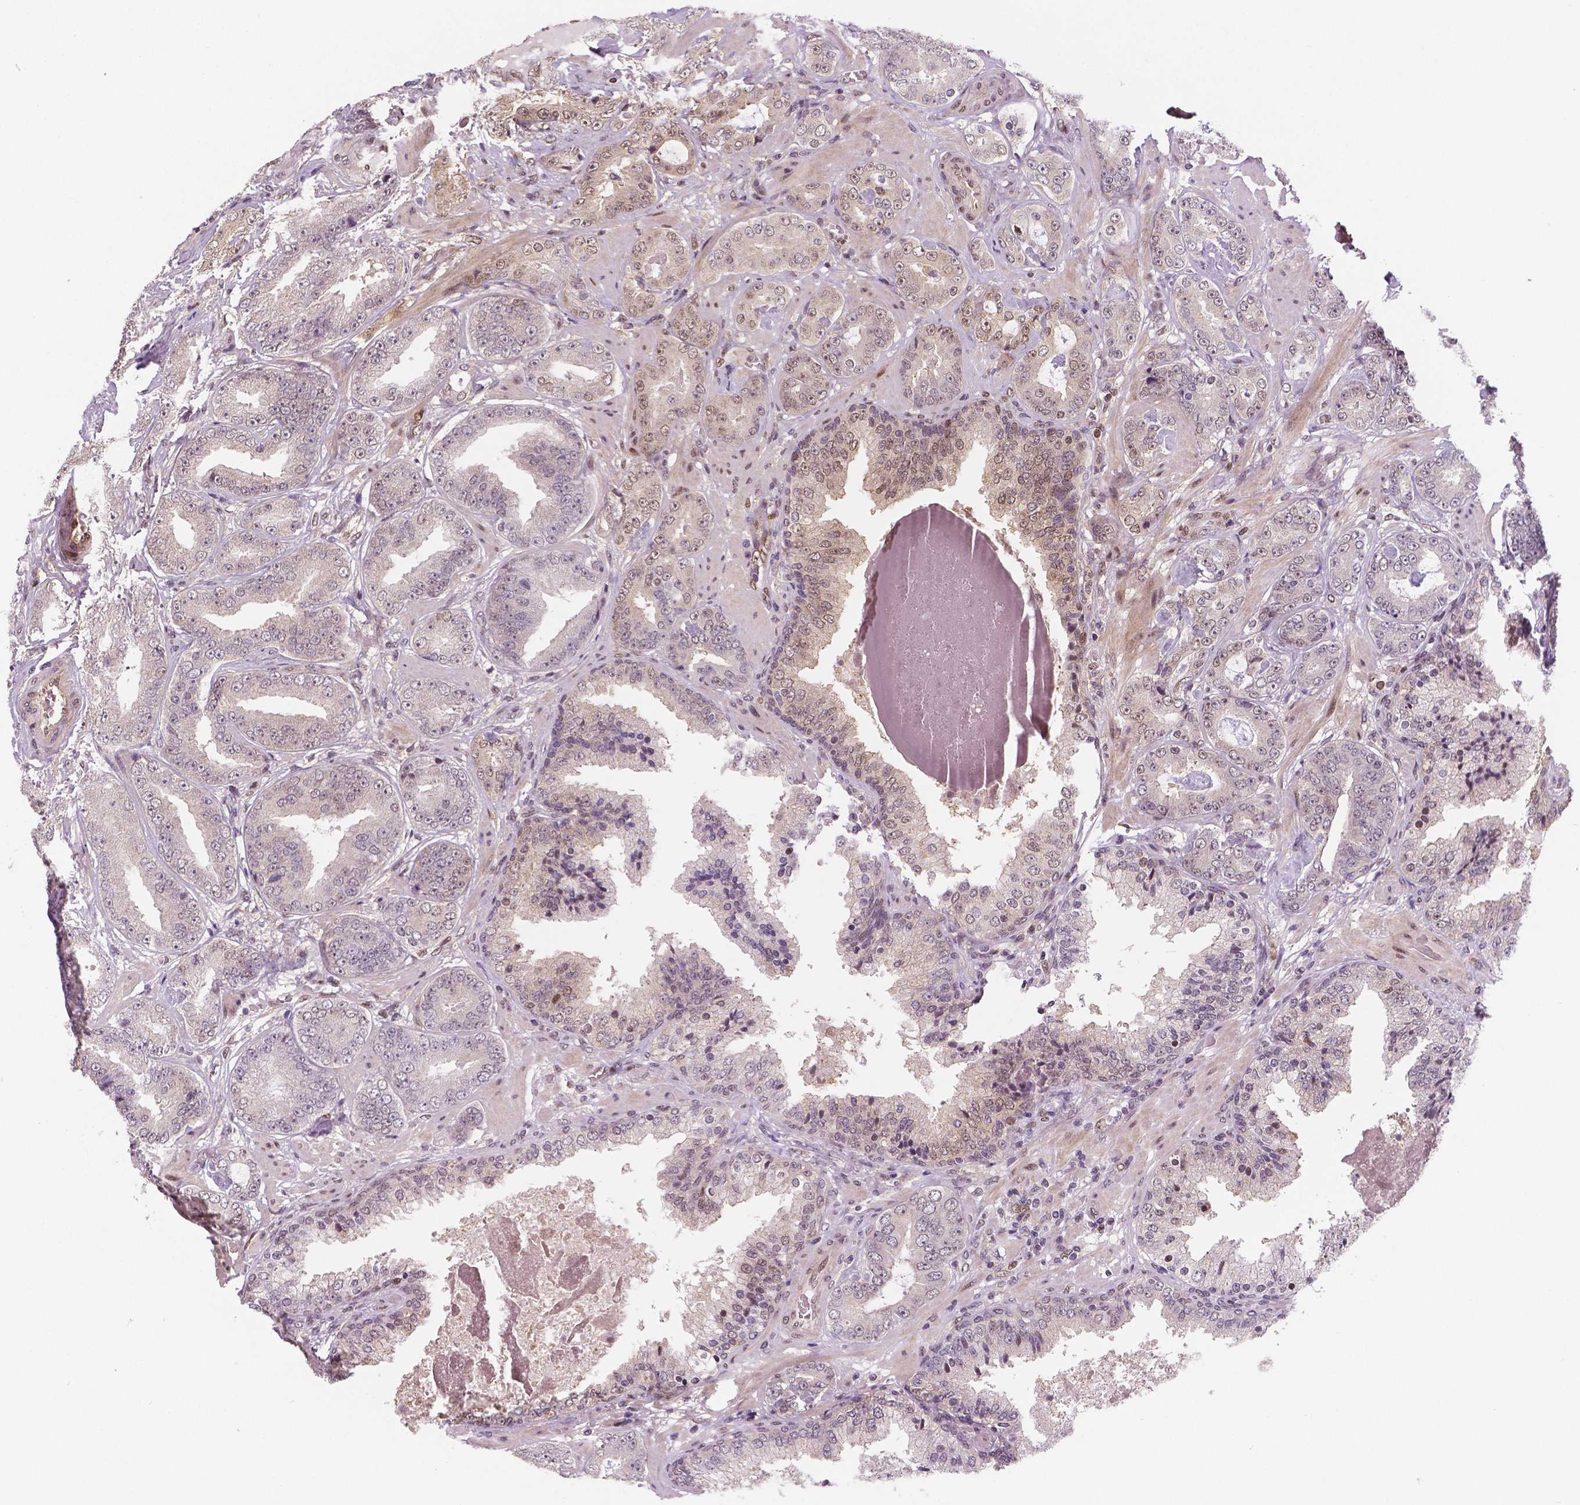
{"staining": {"intensity": "weak", "quantity": "25%-75%", "location": "cytoplasmic/membranous,nuclear"}, "tissue": "prostate cancer", "cell_type": "Tumor cells", "image_type": "cancer", "snomed": [{"axis": "morphology", "description": "Adenocarcinoma, Low grade"}, {"axis": "topography", "description": "Prostate"}], "caption": "Approximately 25%-75% of tumor cells in prostate cancer demonstrate weak cytoplasmic/membranous and nuclear protein staining as visualized by brown immunohistochemical staining.", "gene": "STAT3", "patient": {"sex": "male", "age": 60}}